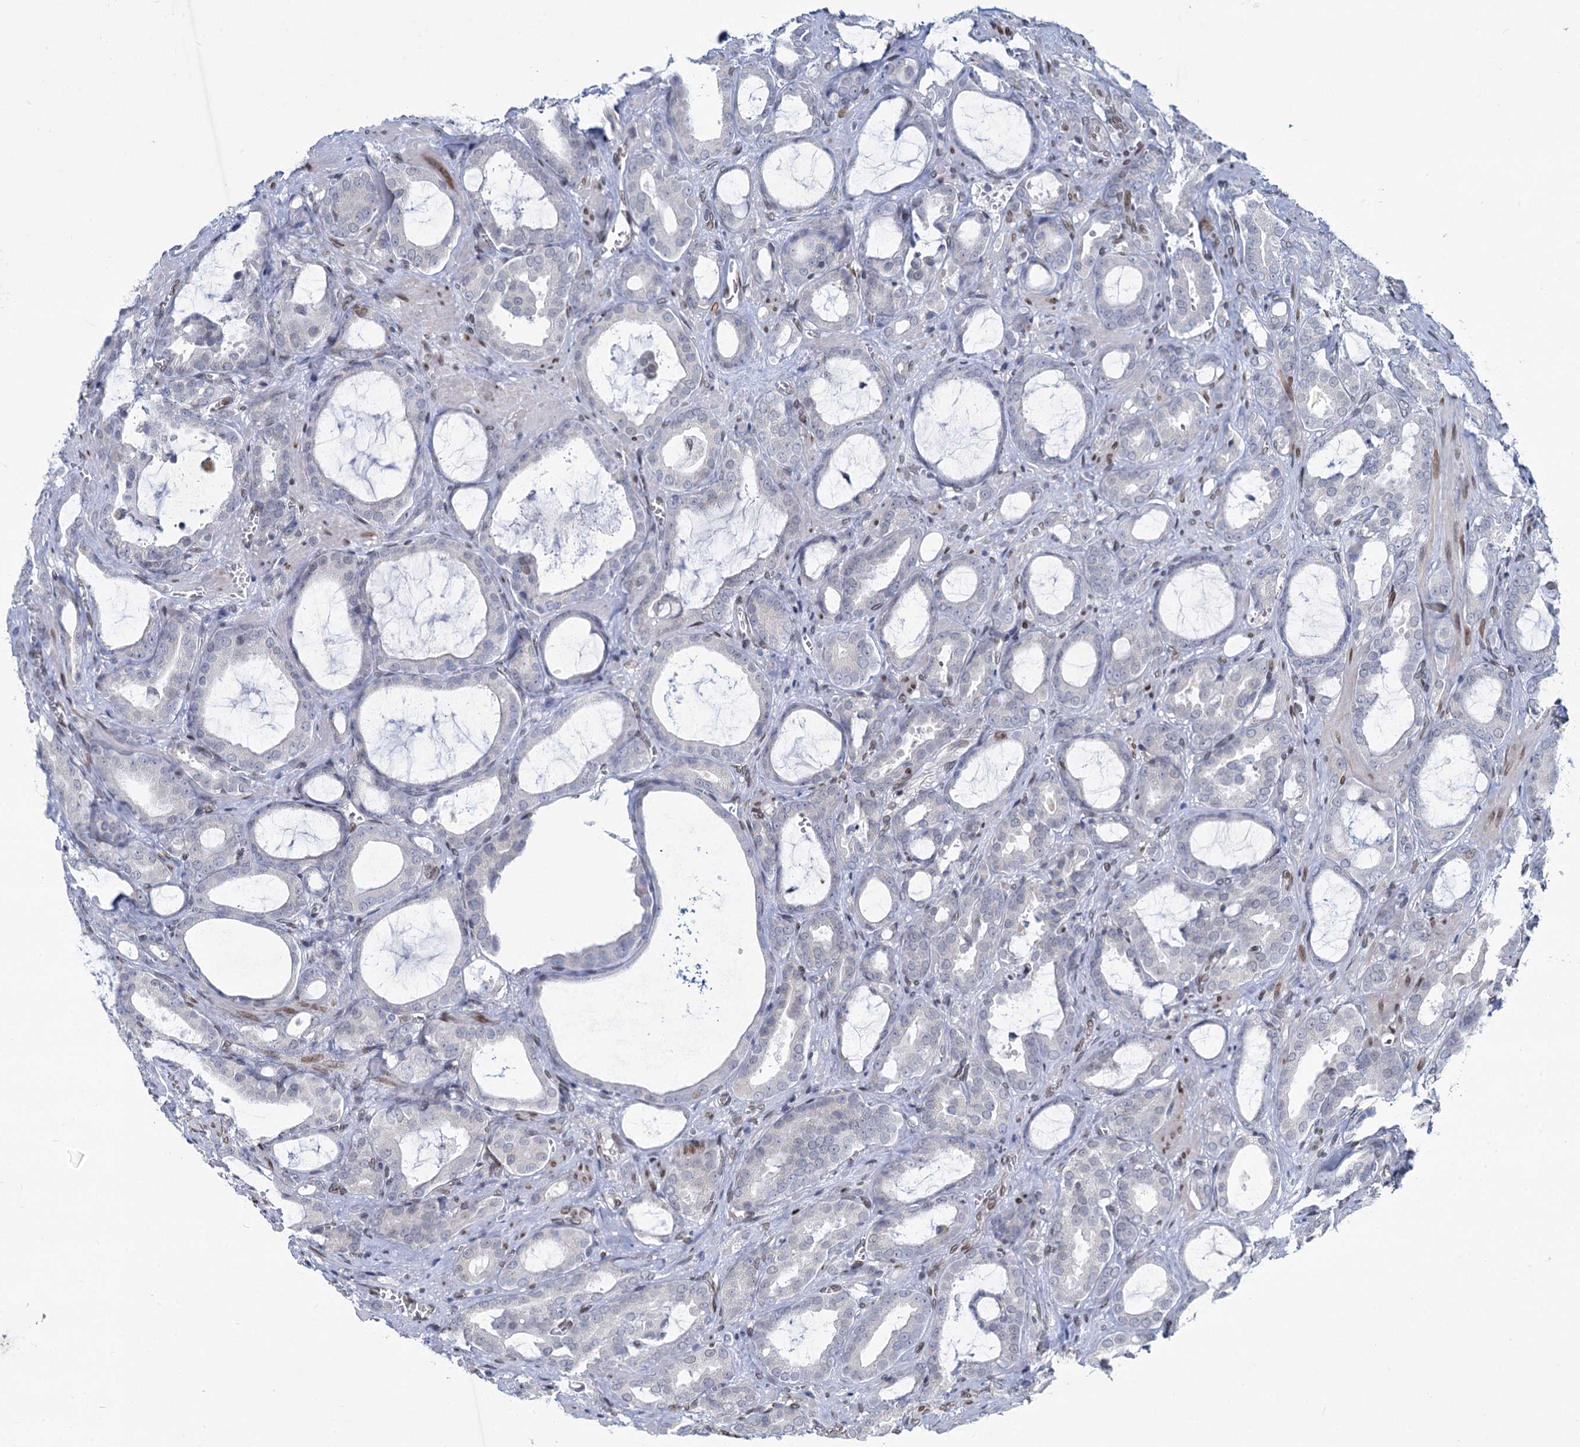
{"staining": {"intensity": "negative", "quantity": "none", "location": "none"}, "tissue": "prostate cancer", "cell_type": "Tumor cells", "image_type": "cancer", "snomed": [{"axis": "morphology", "description": "Adenocarcinoma, High grade"}, {"axis": "topography", "description": "Prostate"}], "caption": "The immunohistochemistry photomicrograph has no significant positivity in tumor cells of prostate cancer tissue.", "gene": "PRSS35", "patient": {"sex": "male", "age": 72}}